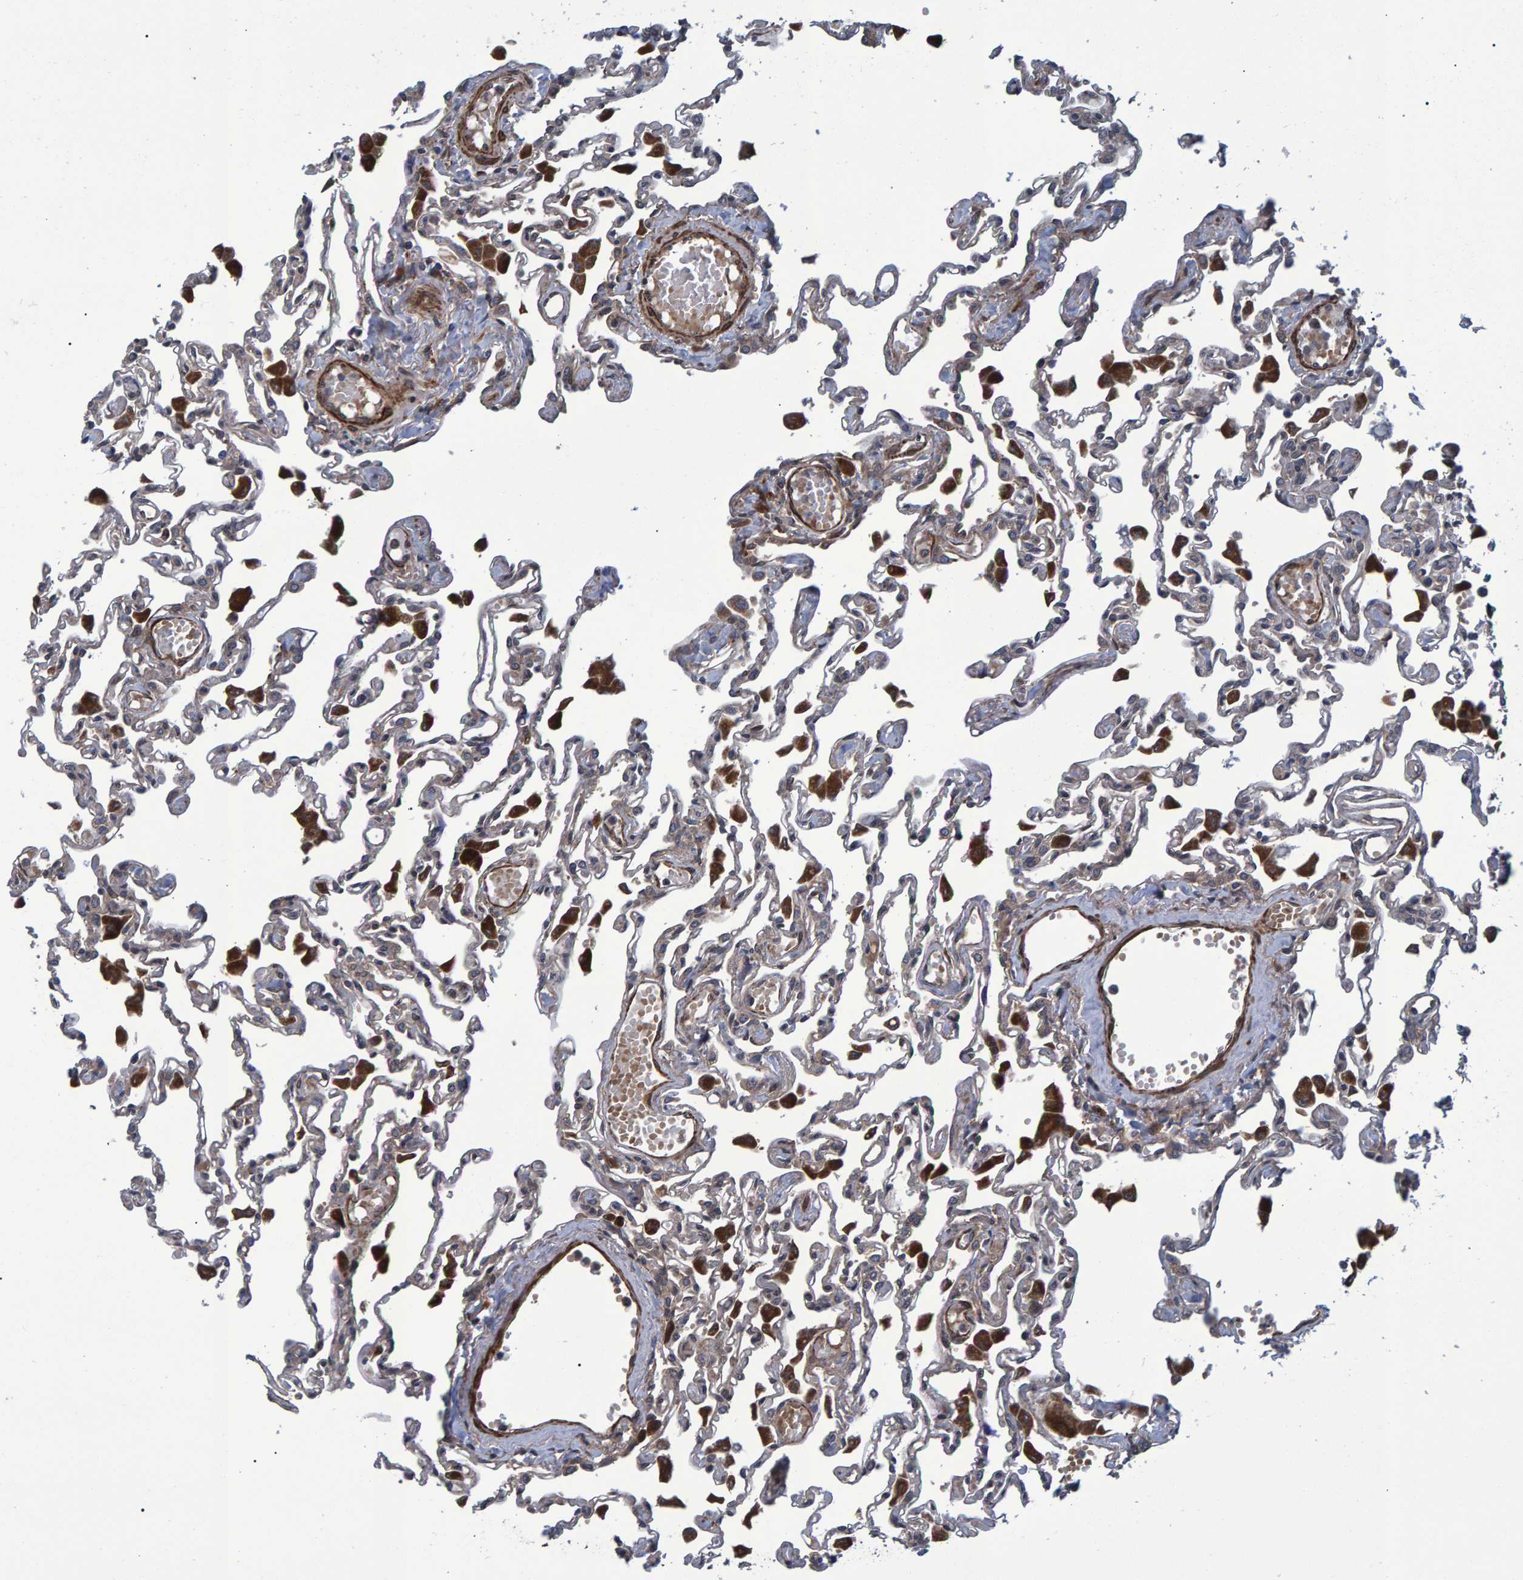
{"staining": {"intensity": "weak", "quantity": "<25%", "location": "cytoplasmic/membranous"}, "tissue": "lung", "cell_type": "Alveolar cells", "image_type": "normal", "snomed": [{"axis": "morphology", "description": "Normal tissue, NOS"}, {"axis": "topography", "description": "Bronchus"}, {"axis": "topography", "description": "Lung"}], "caption": "Immunohistochemistry (IHC) image of unremarkable lung: human lung stained with DAB demonstrates no significant protein positivity in alveolar cells. (Immunohistochemistry, brightfield microscopy, high magnification).", "gene": "ATP6V1H", "patient": {"sex": "female", "age": 49}}